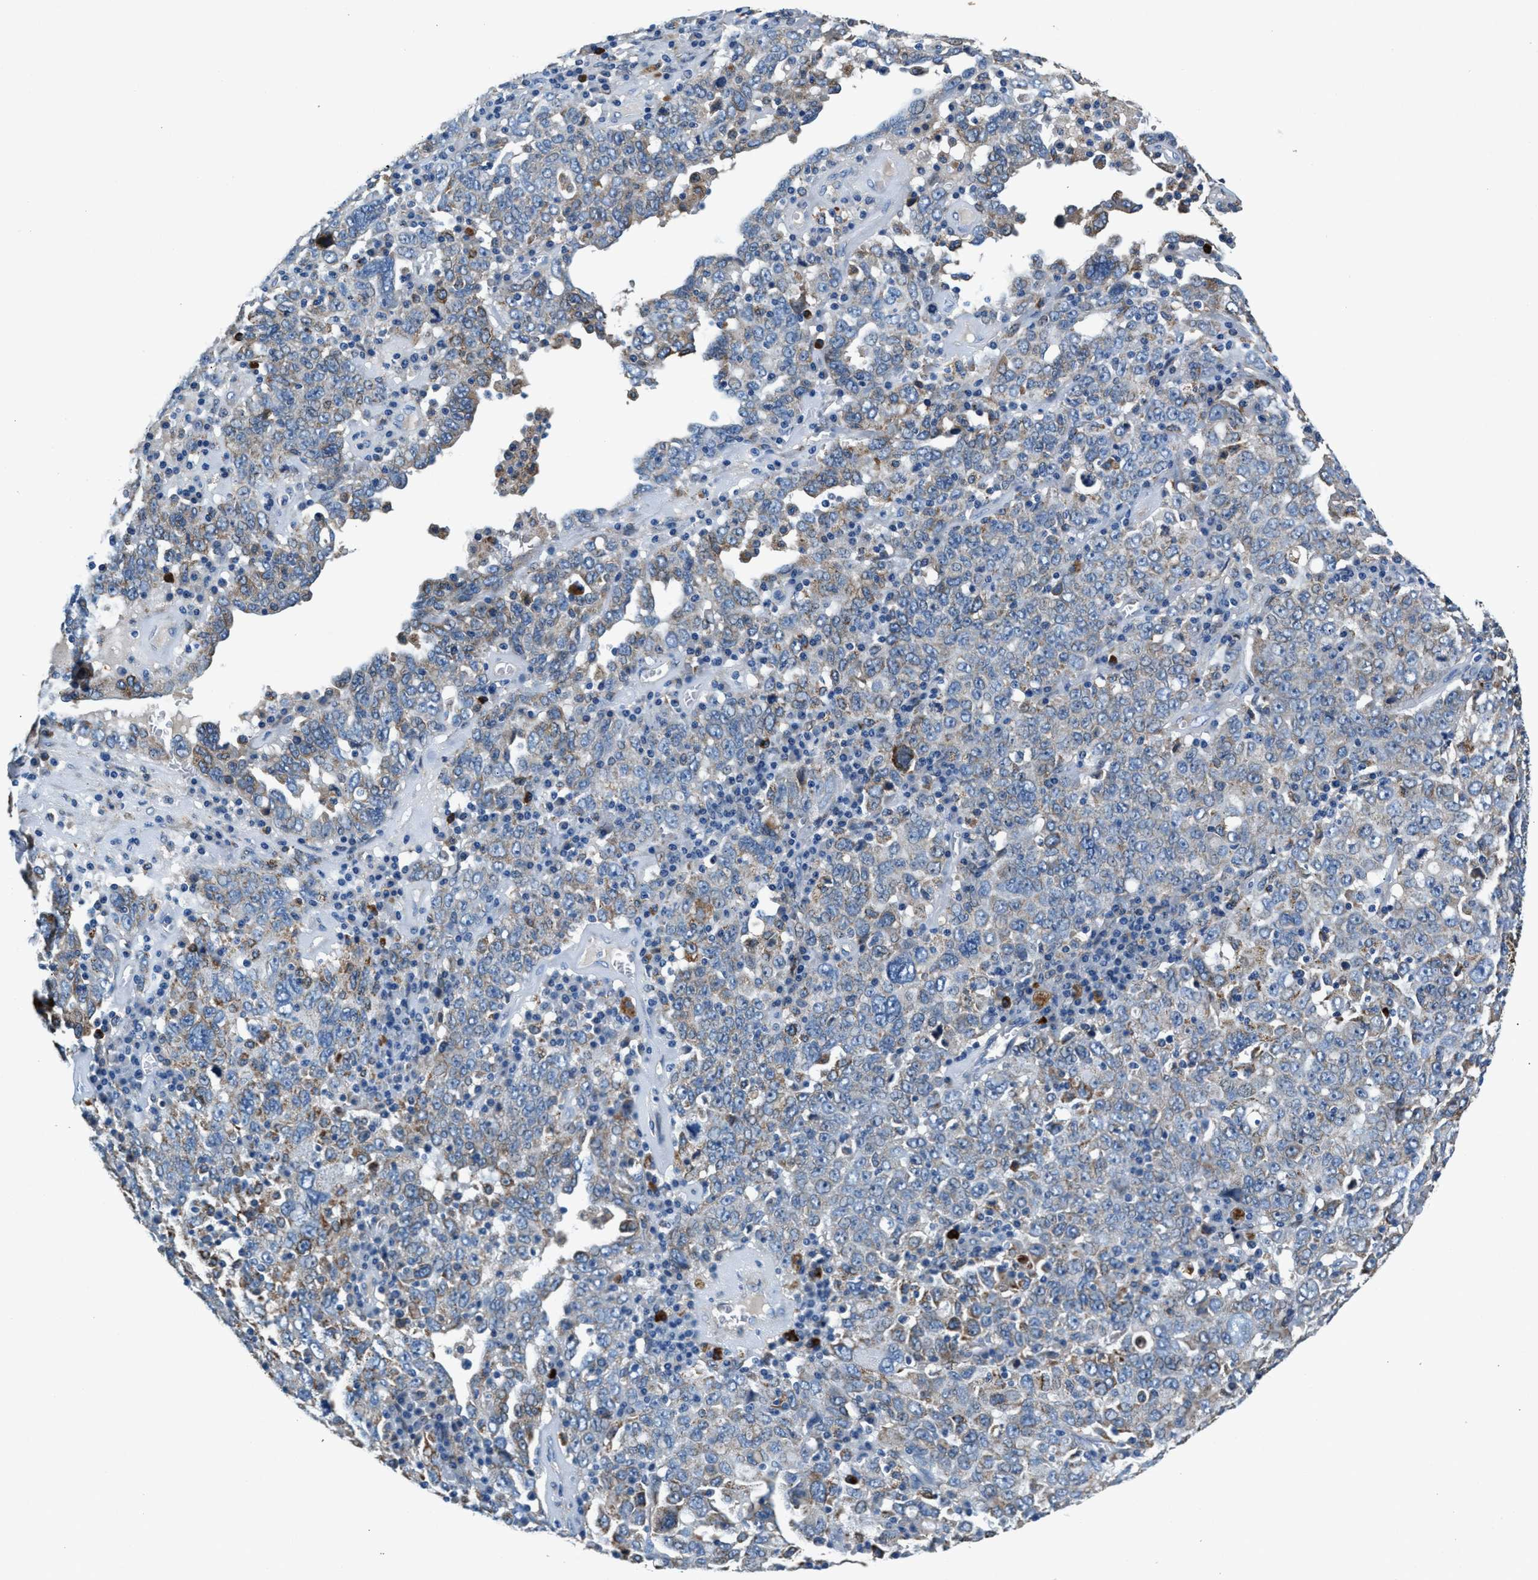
{"staining": {"intensity": "weak", "quantity": "25%-75%", "location": "cytoplasmic/membranous"}, "tissue": "ovarian cancer", "cell_type": "Tumor cells", "image_type": "cancer", "snomed": [{"axis": "morphology", "description": "Carcinoma, endometroid"}, {"axis": "topography", "description": "Ovary"}], "caption": "Ovarian endometroid carcinoma stained with a brown dye exhibits weak cytoplasmic/membranous positive expression in about 25%-75% of tumor cells.", "gene": "PRTFDC1", "patient": {"sex": "female", "age": 62}}